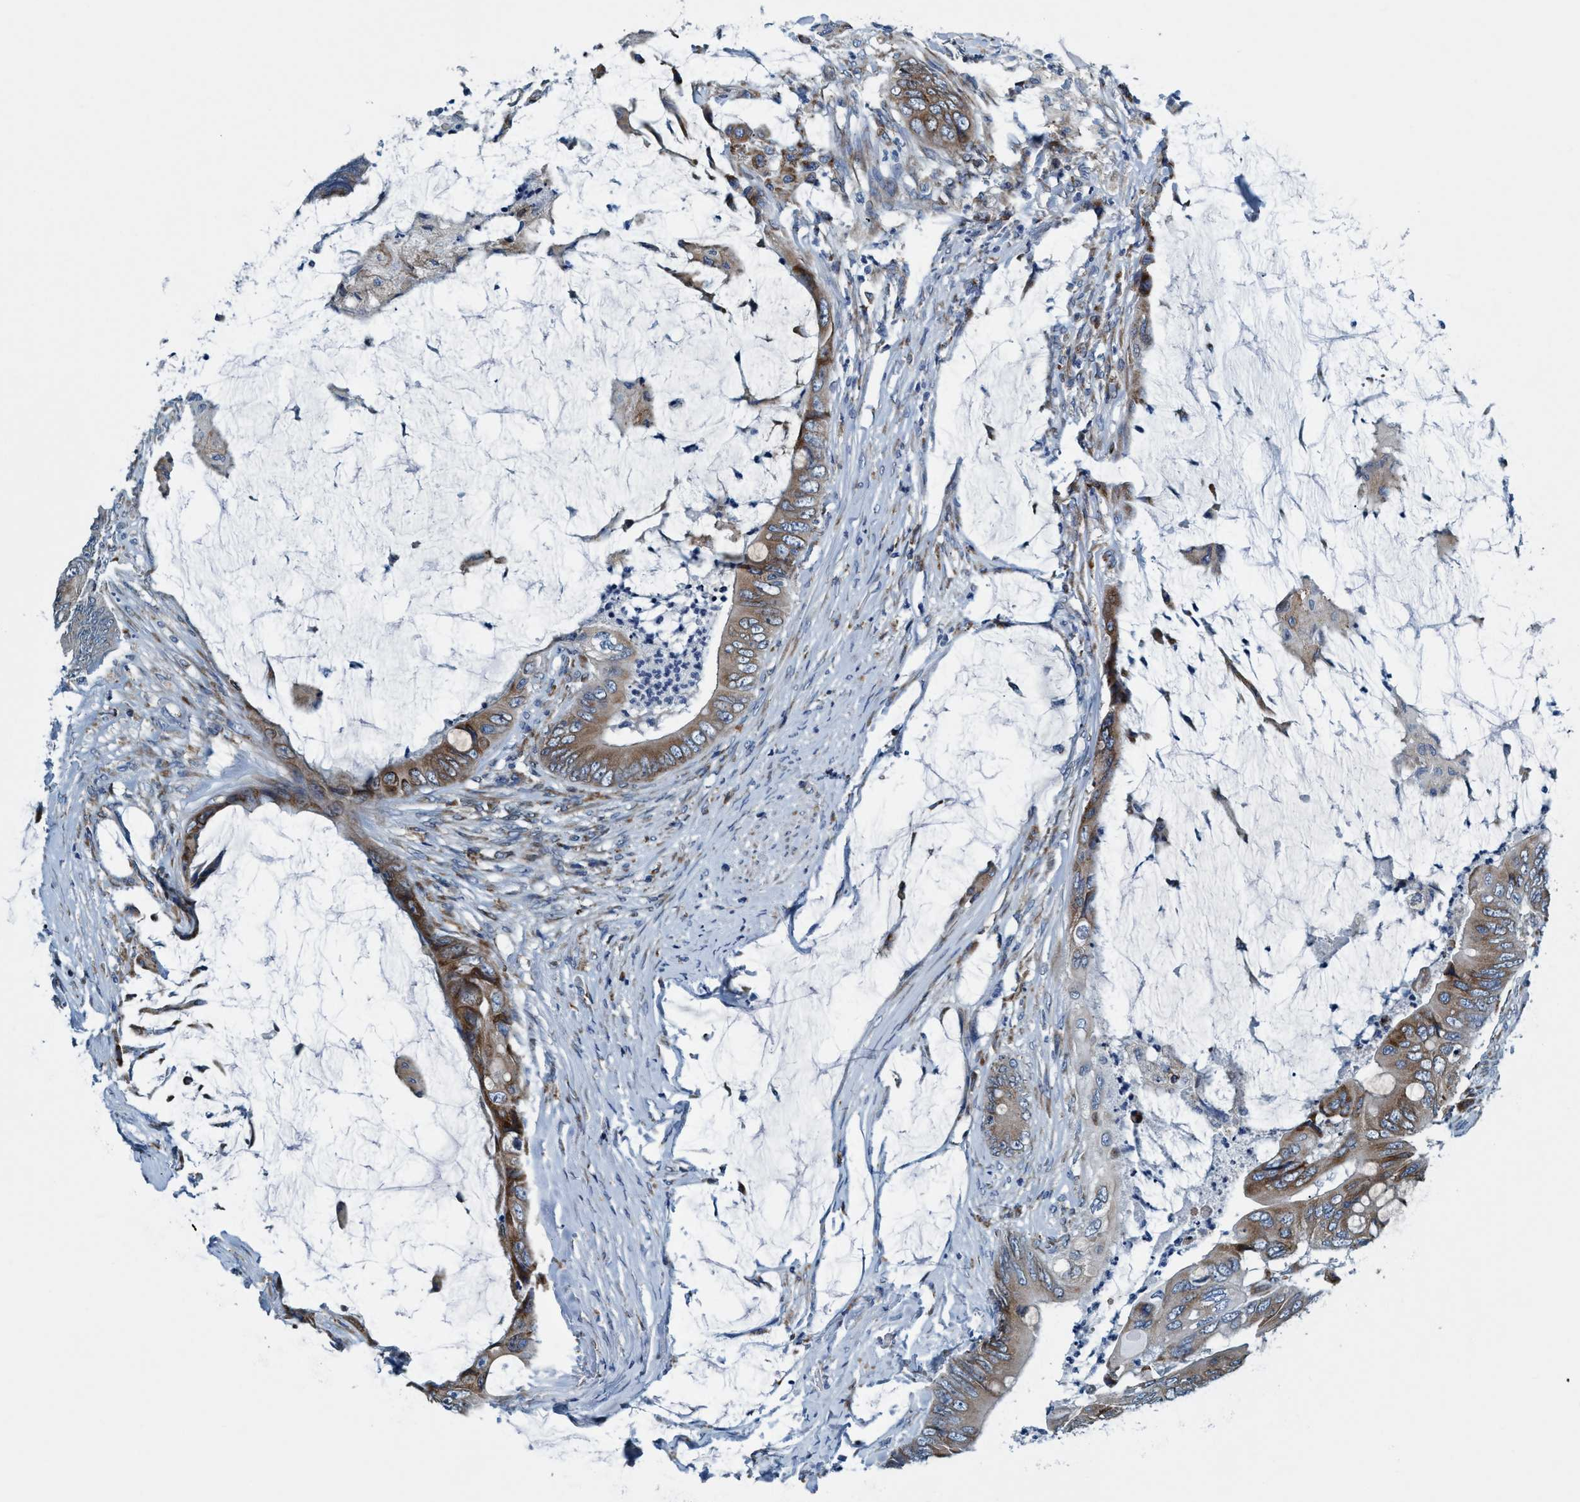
{"staining": {"intensity": "moderate", "quantity": ">75%", "location": "cytoplasmic/membranous"}, "tissue": "colorectal cancer", "cell_type": "Tumor cells", "image_type": "cancer", "snomed": [{"axis": "morphology", "description": "Adenocarcinoma, NOS"}, {"axis": "topography", "description": "Rectum"}], "caption": "Immunohistochemistry (IHC) histopathology image of colorectal adenocarcinoma stained for a protein (brown), which demonstrates medium levels of moderate cytoplasmic/membranous positivity in approximately >75% of tumor cells.", "gene": "ARMC9", "patient": {"sex": "female", "age": 77}}